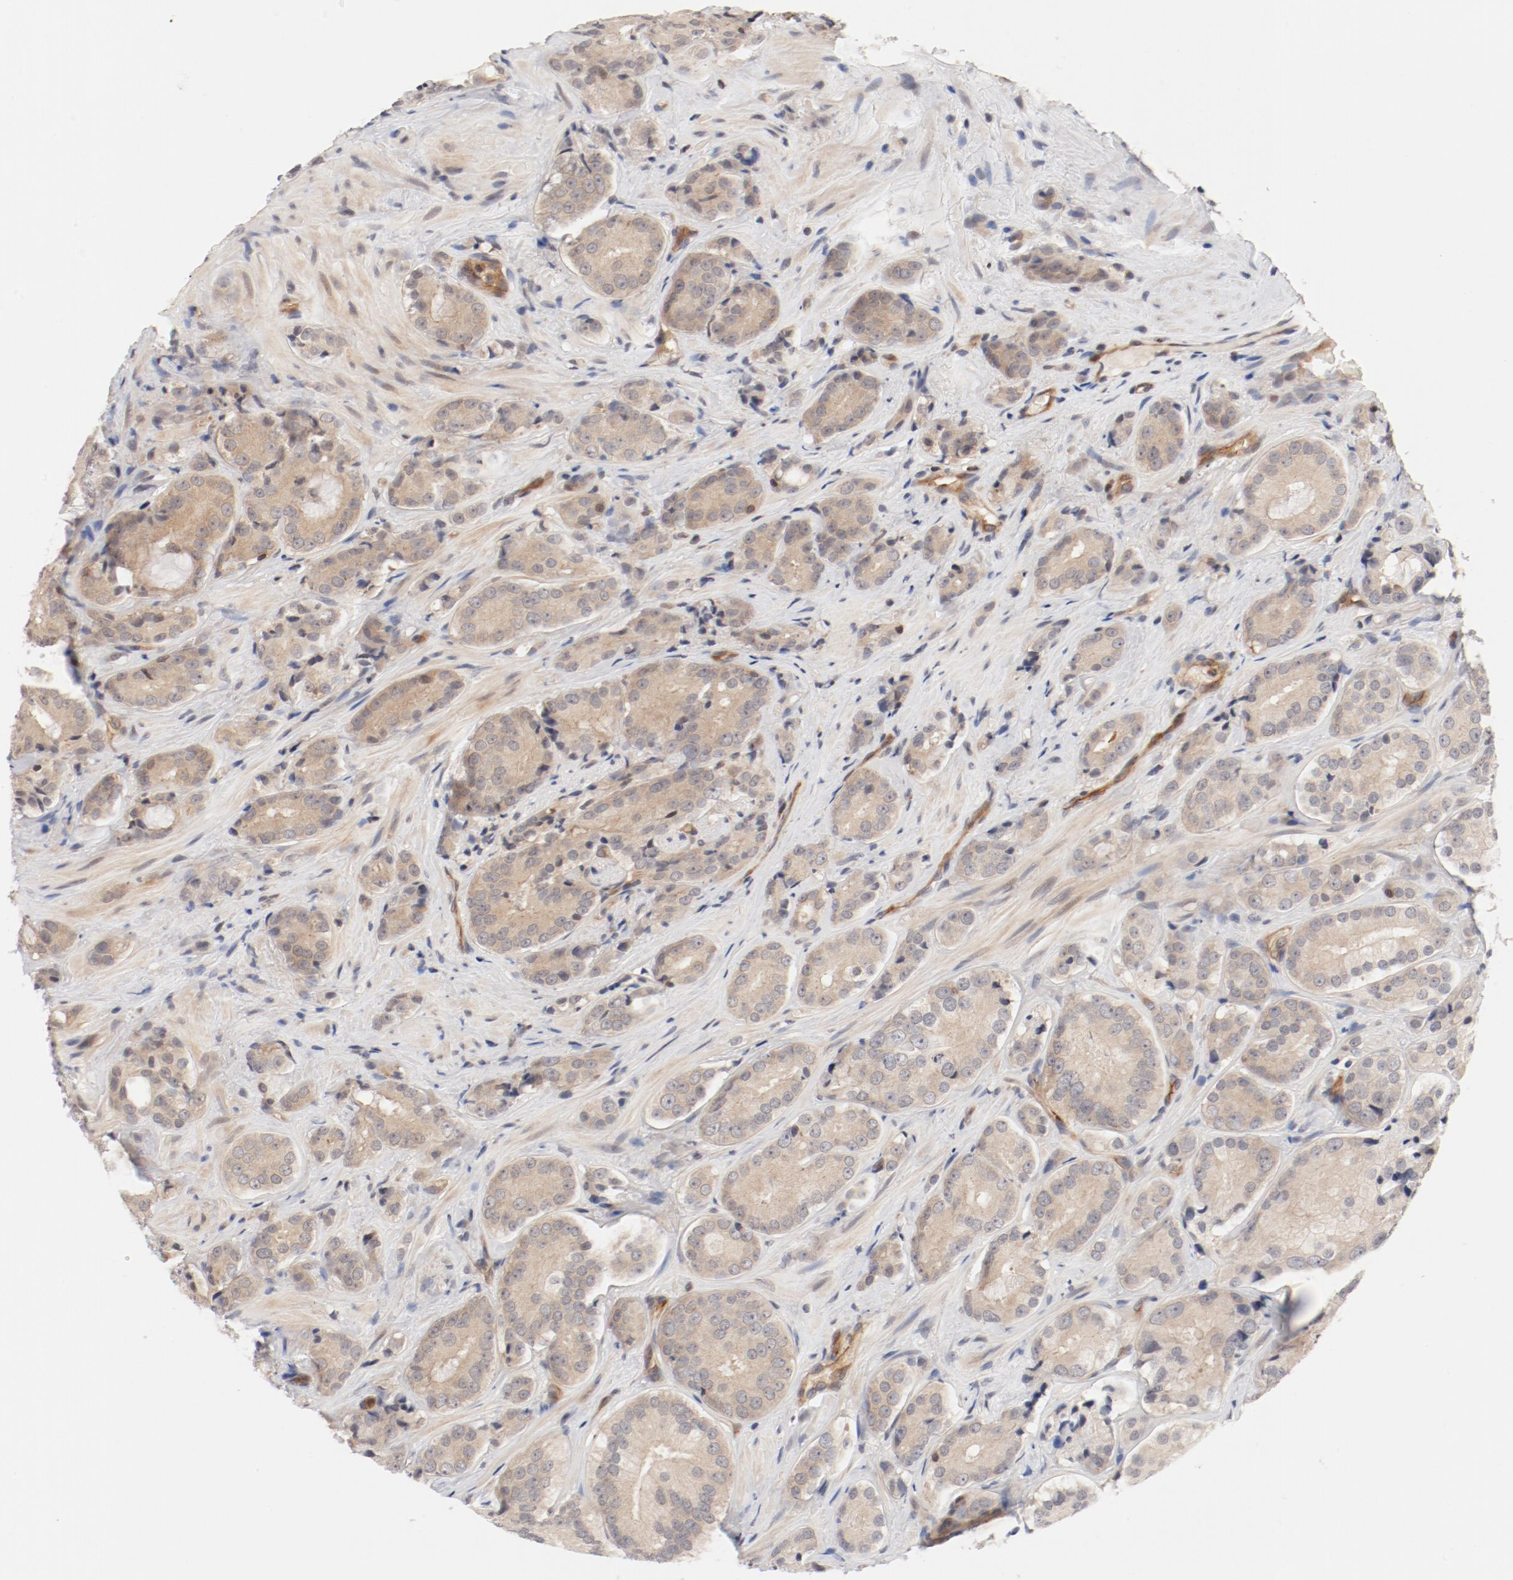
{"staining": {"intensity": "weak", "quantity": "25%-75%", "location": "cytoplasmic/membranous"}, "tissue": "prostate cancer", "cell_type": "Tumor cells", "image_type": "cancer", "snomed": [{"axis": "morphology", "description": "Adenocarcinoma, High grade"}, {"axis": "topography", "description": "Prostate"}], "caption": "Immunohistochemical staining of human prostate cancer reveals weak cytoplasmic/membranous protein staining in about 25%-75% of tumor cells.", "gene": "ZNF267", "patient": {"sex": "male", "age": 70}}